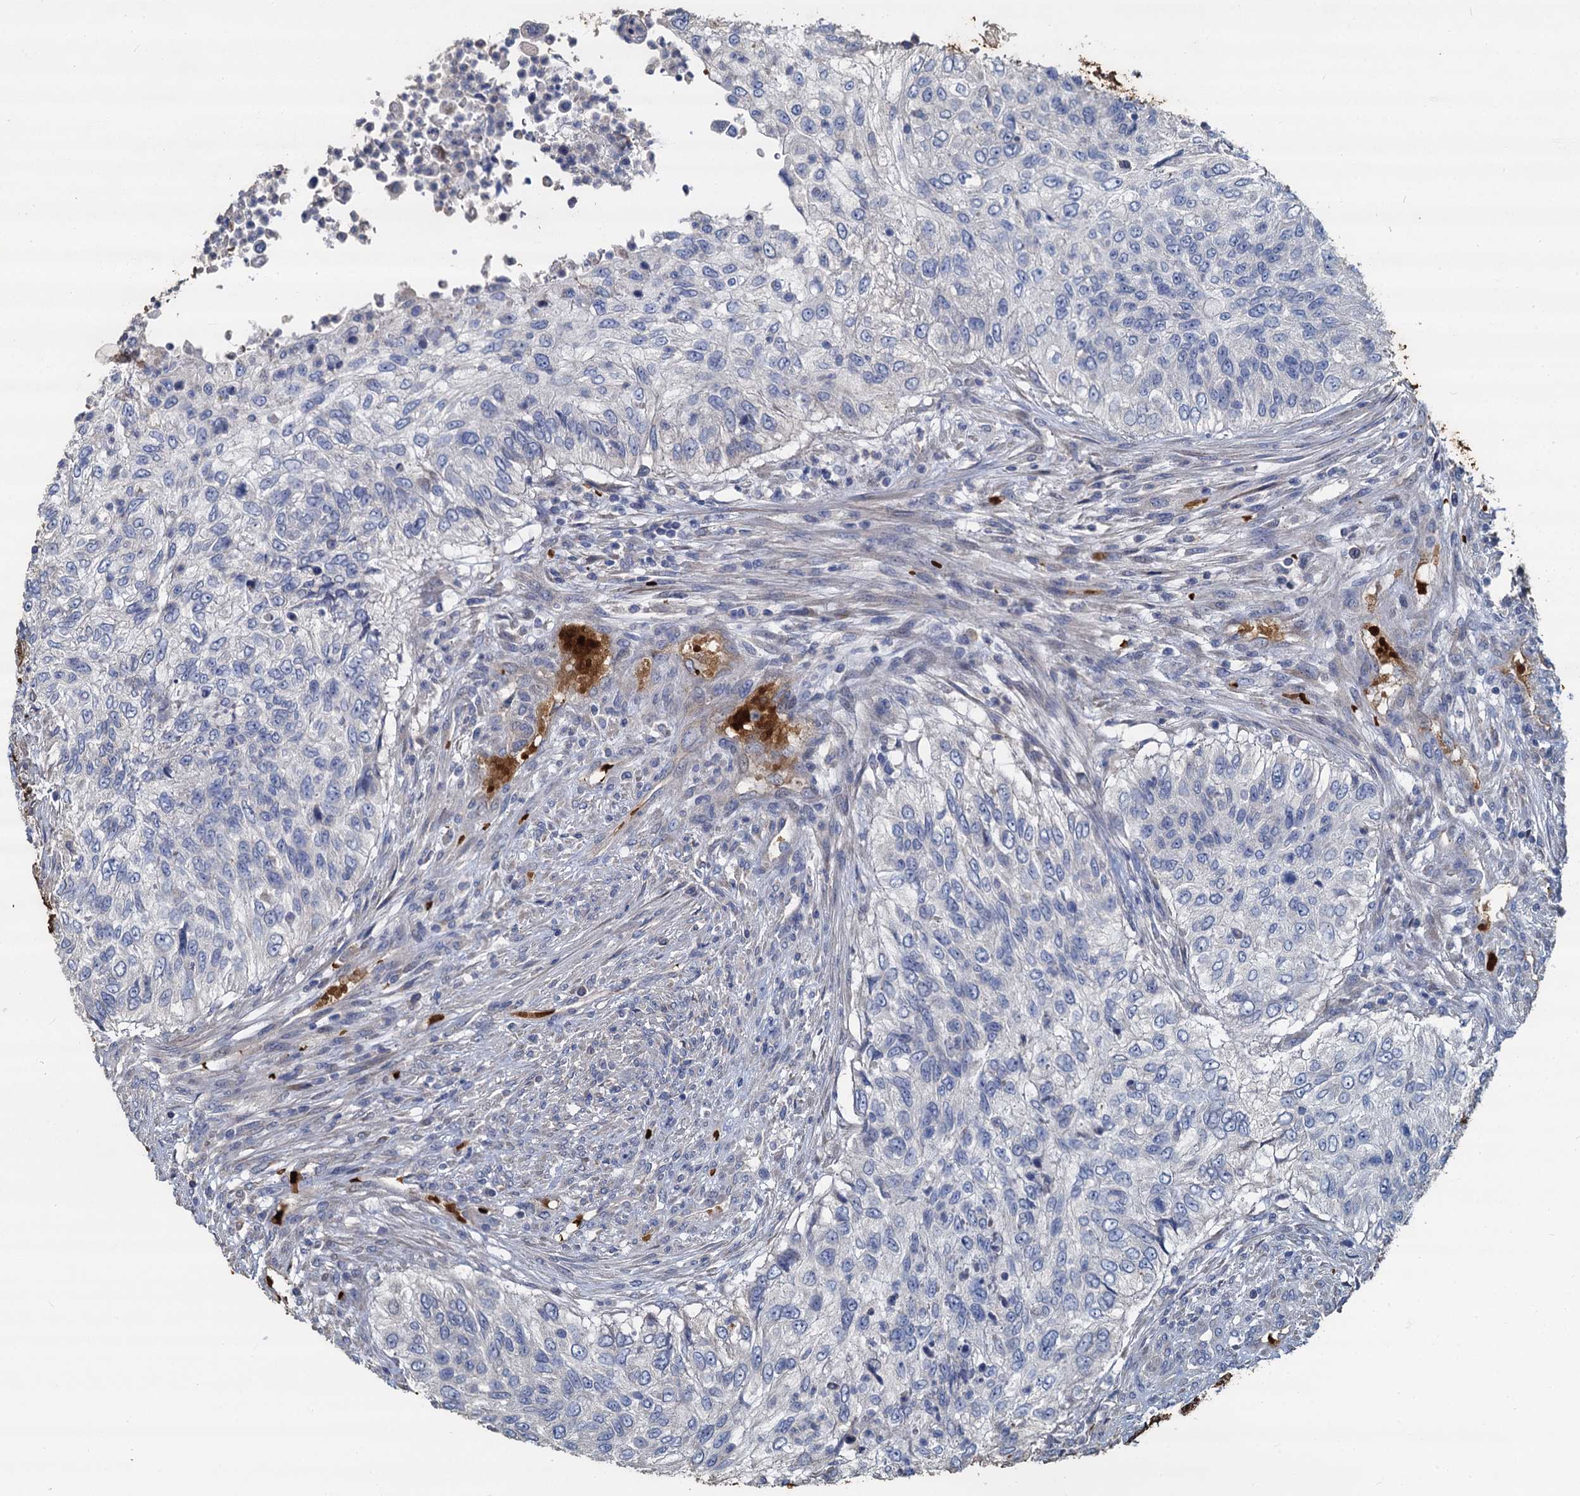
{"staining": {"intensity": "negative", "quantity": "none", "location": "none"}, "tissue": "urothelial cancer", "cell_type": "Tumor cells", "image_type": "cancer", "snomed": [{"axis": "morphology", "description": "Urothelial carcinoma, High grade"}, {"axis": "topography", "description": "Urinary bladder"}], "caption": "Immunohistochemistry of high-grade urothelial carcinoma shows no staining in tumor cells.", "gene": "TCTN2", "patient": {"sex": "female", "age": 60}}